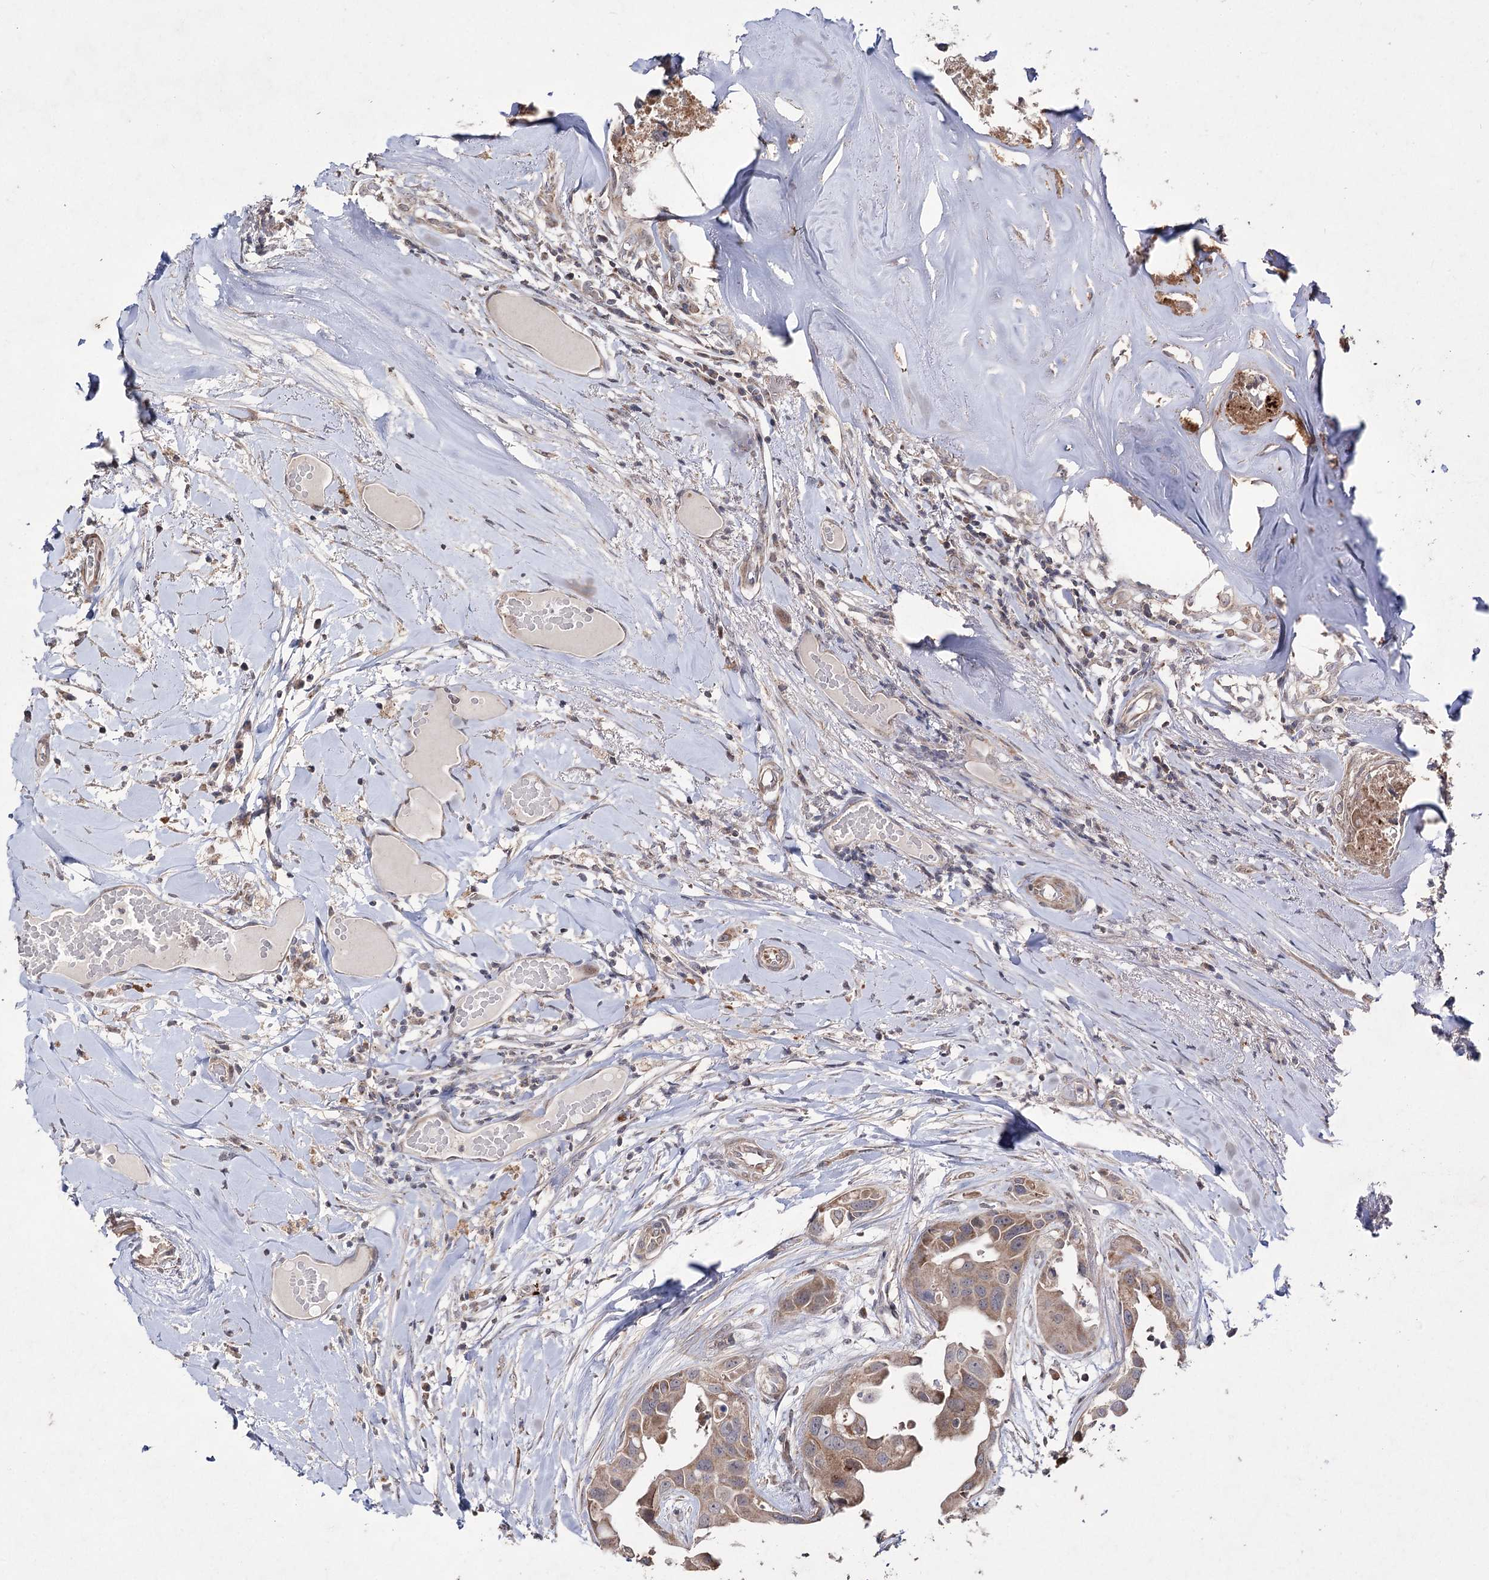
{"staining": {"intensity": "weak", "quantity": ">75%", "location": "cytoplasmic/membranous"}, "tissue": "head and neck cancer", "cell_type": "Tumor cells", "image_type": "cancer", "snomed": [{"axis": "morphology", "description": "Adenocarcinoma, NOS"}, {"axis": "morphology", "description": "Adenocarcinoma, metastatic, NOS"}, {"axis": "topography", "description": "Head-Neck"}], "caption": "This histopathology image exhibits immunohistochemistry (IHC) staining of human metastatic adenocarcinoma (head and neck), with low weak cytoplasmic/membranous positivity in approximately >75% of tumor cells.", "gene": "FANCL", "patient": {"sex": "male", "age": 75}}